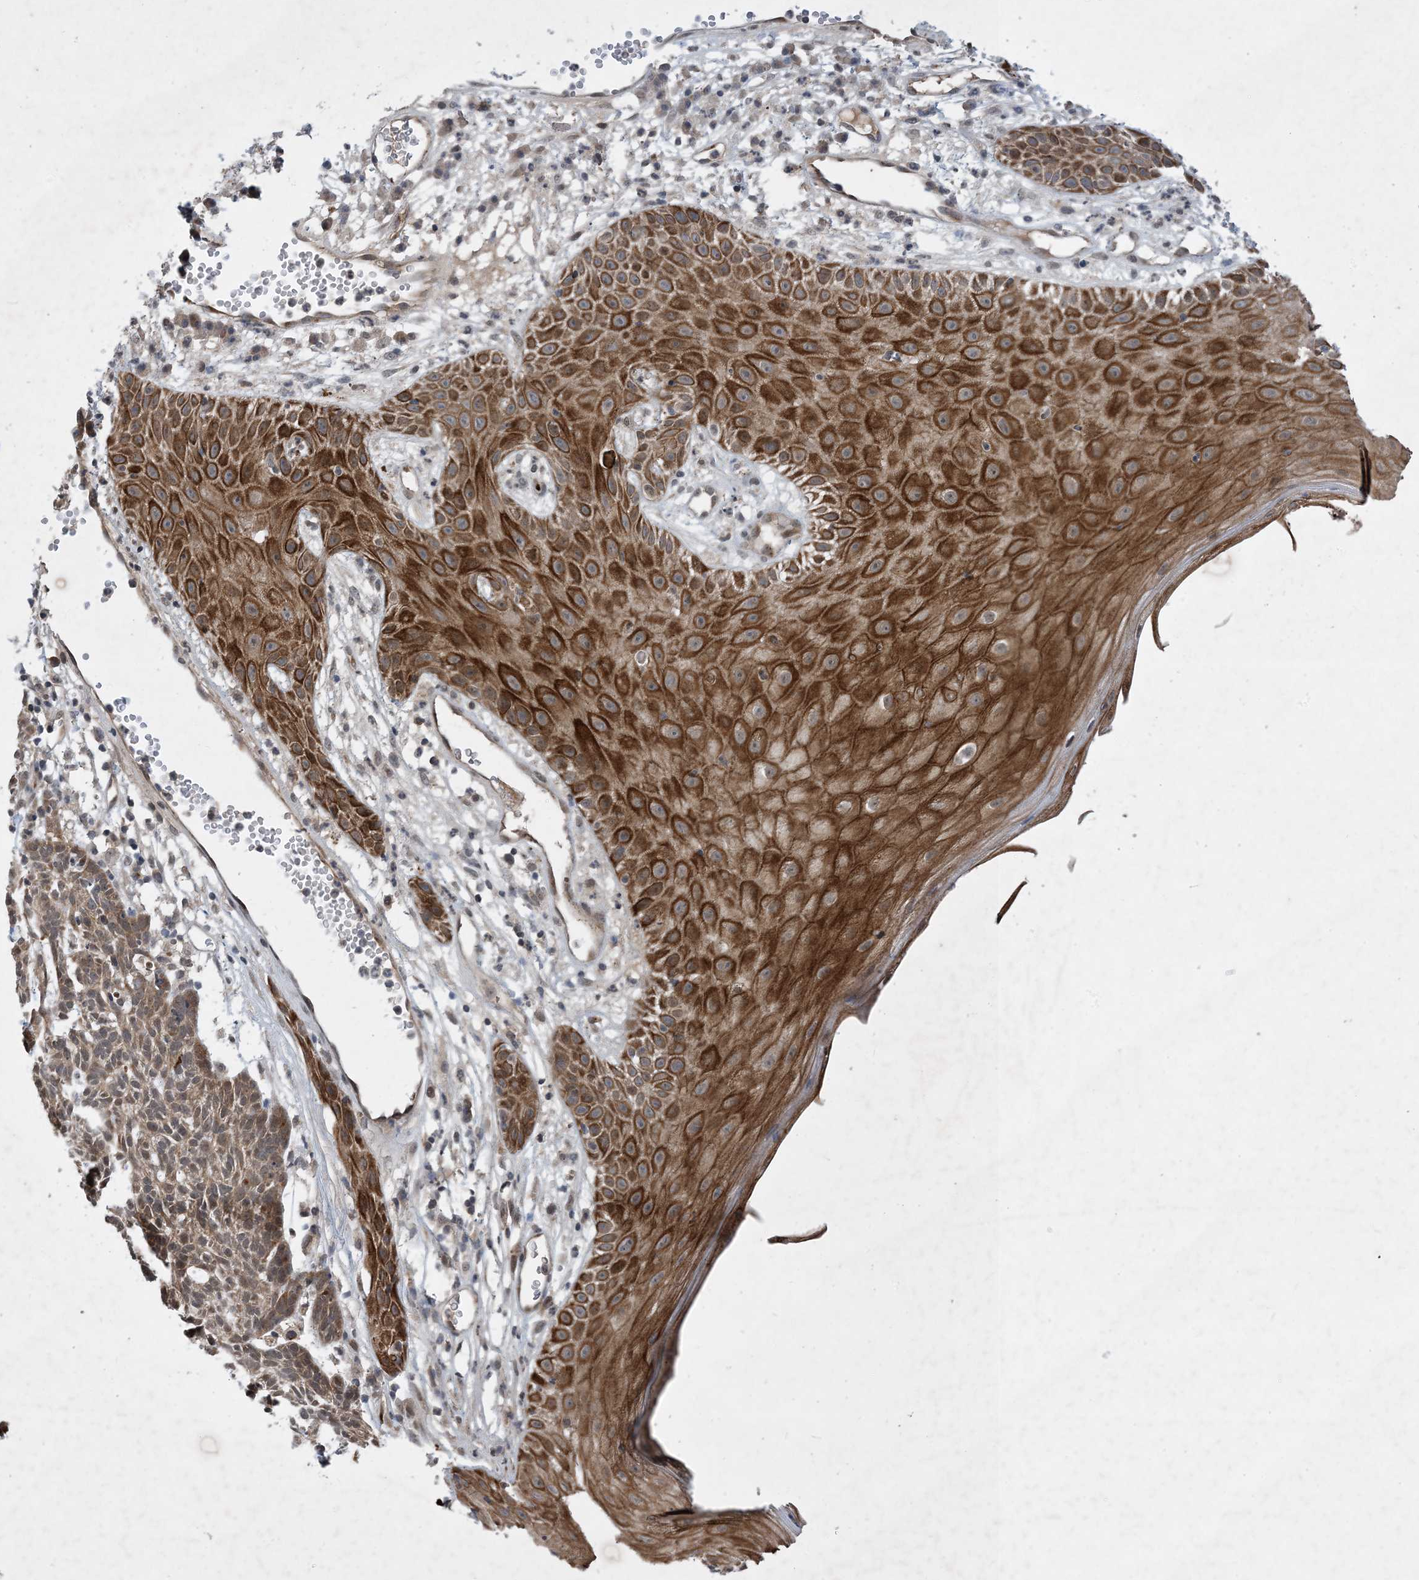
{"staining": {"intensity": "weak", "quantity": ">75%", "location": "cytoplasmic/membranous"}, "tissue": "skin cancer", "cell_type": "Tumor cells", "image_type": "cancer", "snomed": [{"axis": "morphology", "description": "Squamous cell carcinoma, NOS"}, {"axis": "topography", "description": "Skin"}], "caption": "Immunohistochemical staining of skin squamous cell carcinoma reveals low levels of weak cytoplasmic/membranous protein staining in about >75% of tumor cells.", "gene": "TINAG", "patient": {"sex": "female", "age": 90}}